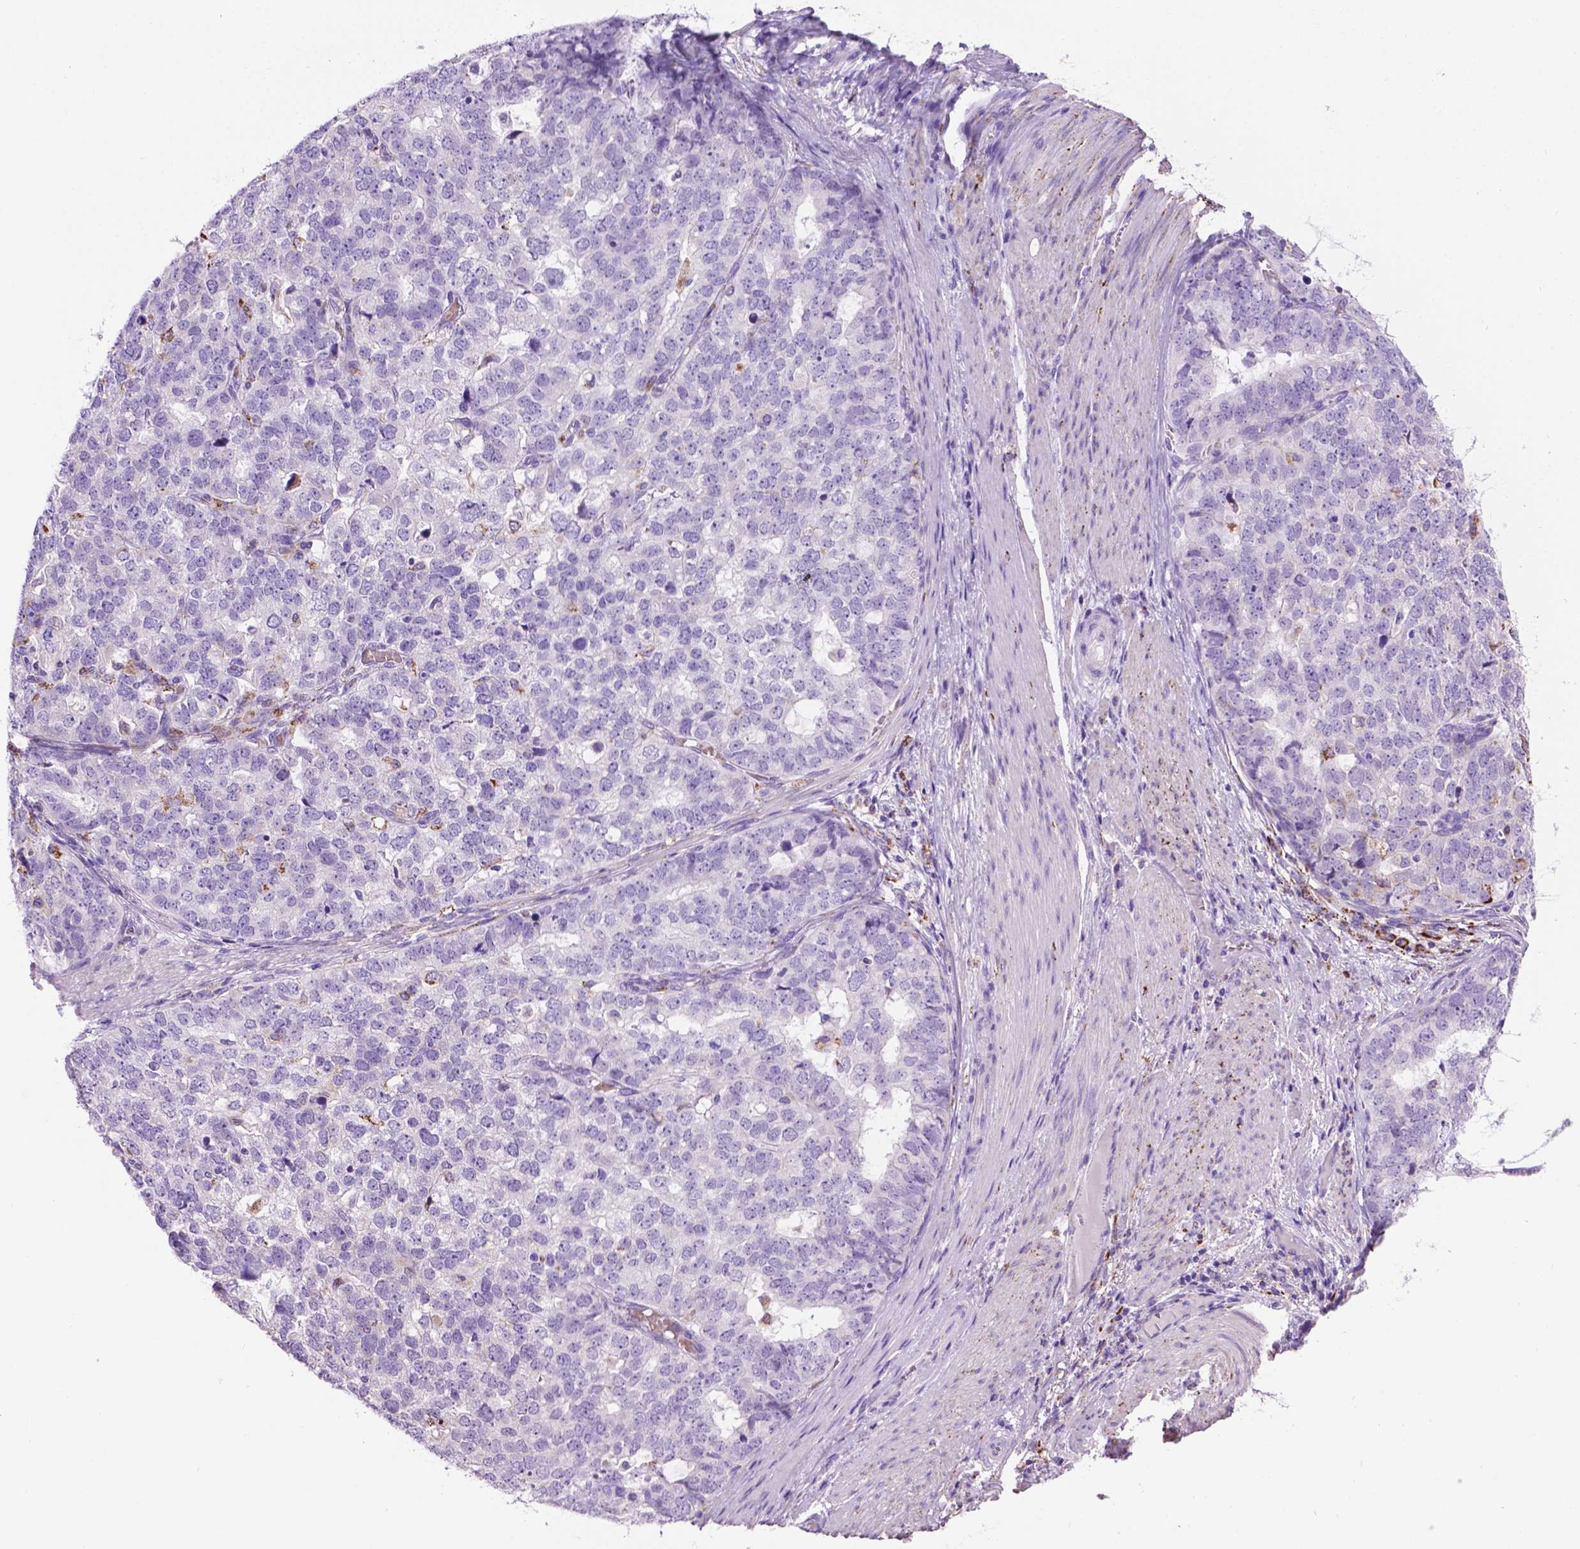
{"staining": {"intensity": "negative", "quantity": "none", "location": "none"}, "tissue": "stomach cancer", "cell_type": "Tumor cells", "image_type": "cancer", "snomed": [{"axis": "morphology", "description": "Adenocarcinoma, NOS"}, {"axis": "topography", "description": "Stomach"}], "caption": "High magnification brightfield microscopy of adenocarcinoma (stomach) stained with DAB (brown) and counterstained with hematoxylin (blue): tumor cells show no significant positivity.", "gene": "TMEM132E", "patient": {"sex": "male", "age": 69}}